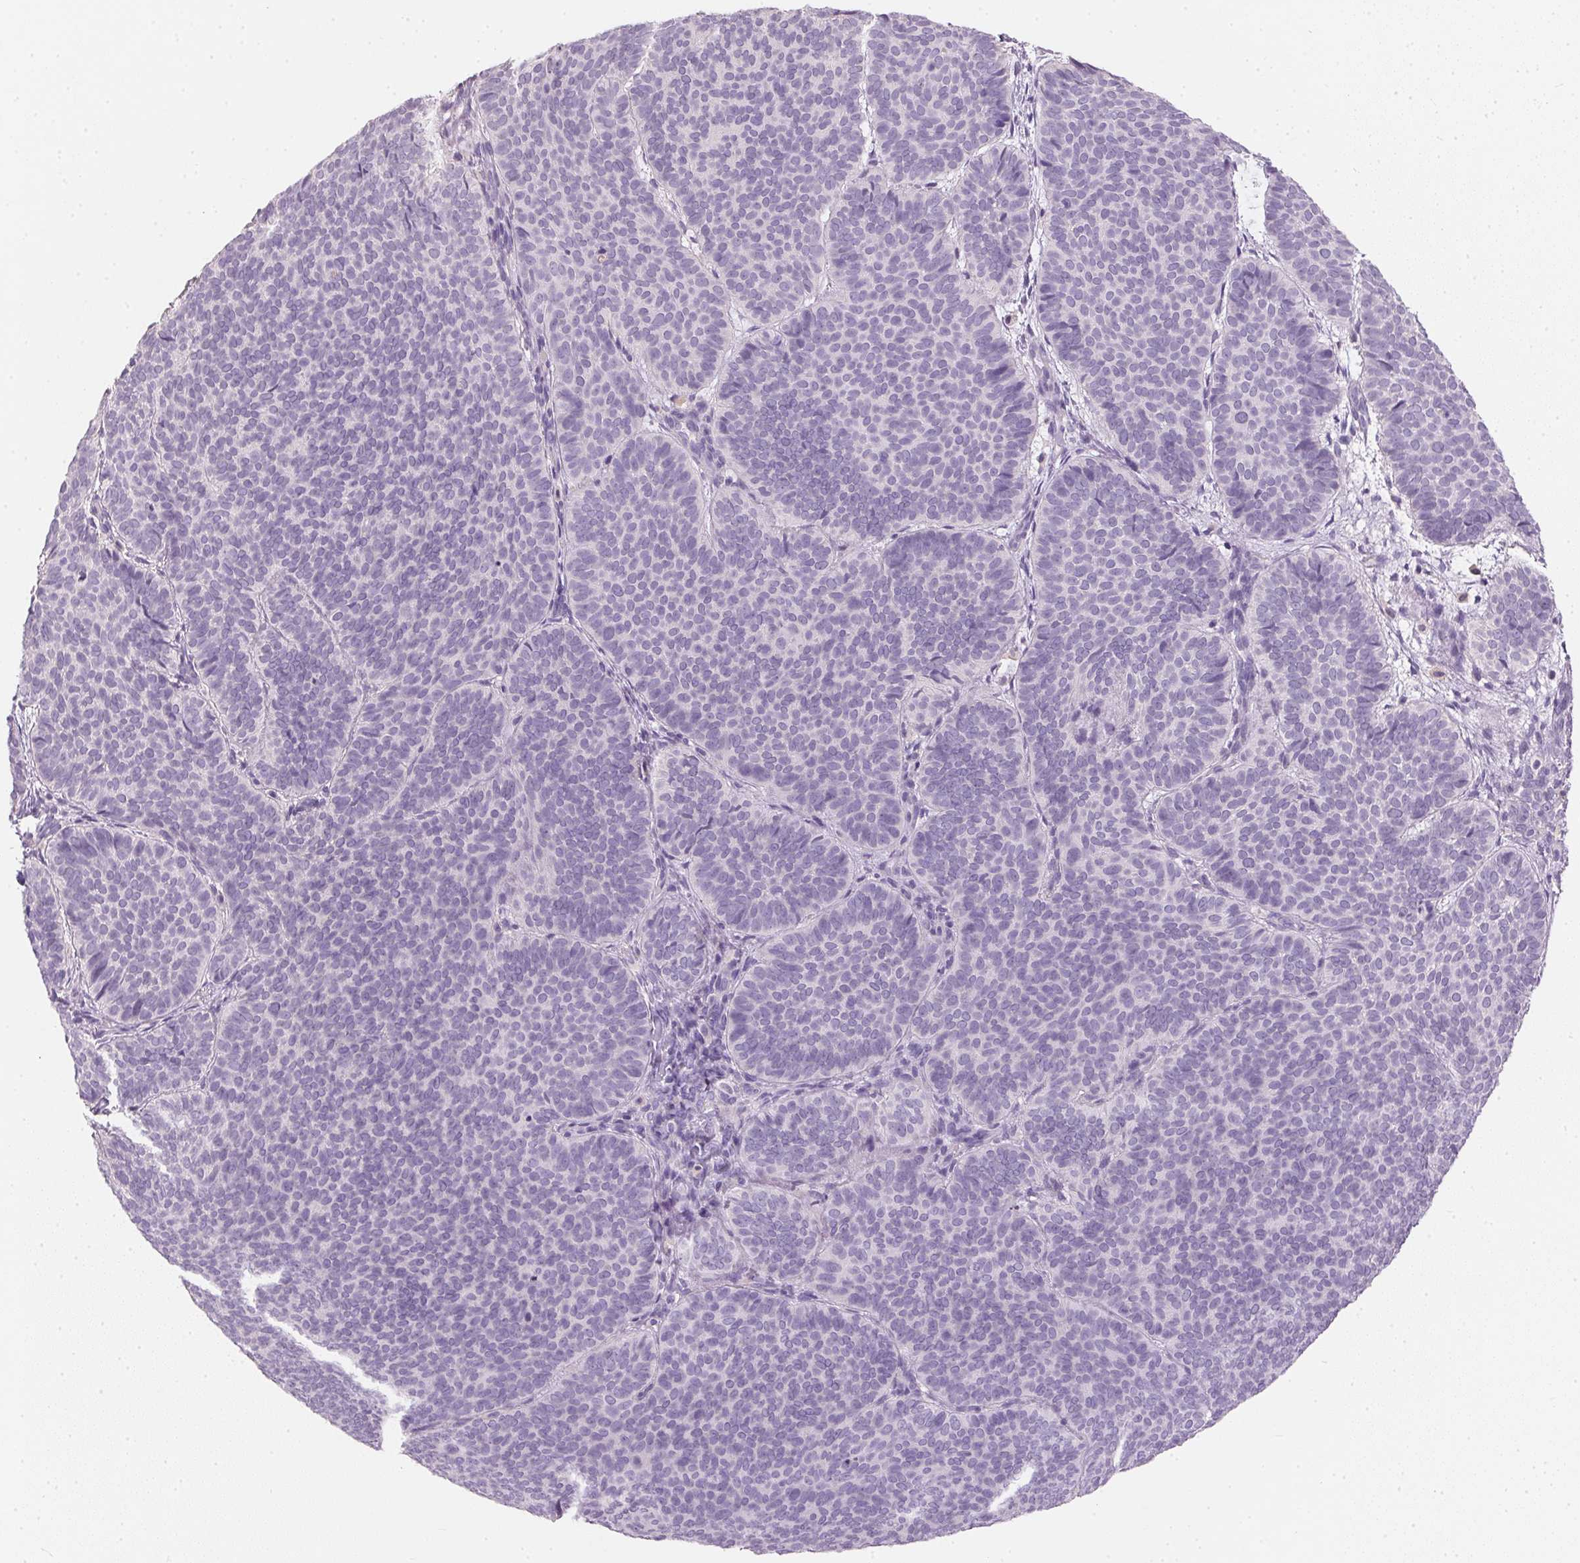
{"staining": {"intensity": "negative", "quantity": "none", "location": "none"}, "tissue": "skin cancer", "cell_type": "Tumor cells", "image_type": "cancer", "snomed": [{"axis": "morphology", "description": "Basal cell carcinoma"}, {"axis": "topography", "description": "Skin"}], "caption": "Immunohistochemistry image of neoplastic tissue: skin basal cell carcinoma stained with DAB demonstrates no significant protein expression in tumor cells.", "gene": "HSD17B1", "patient": {"sex": "male", "age": 57}}